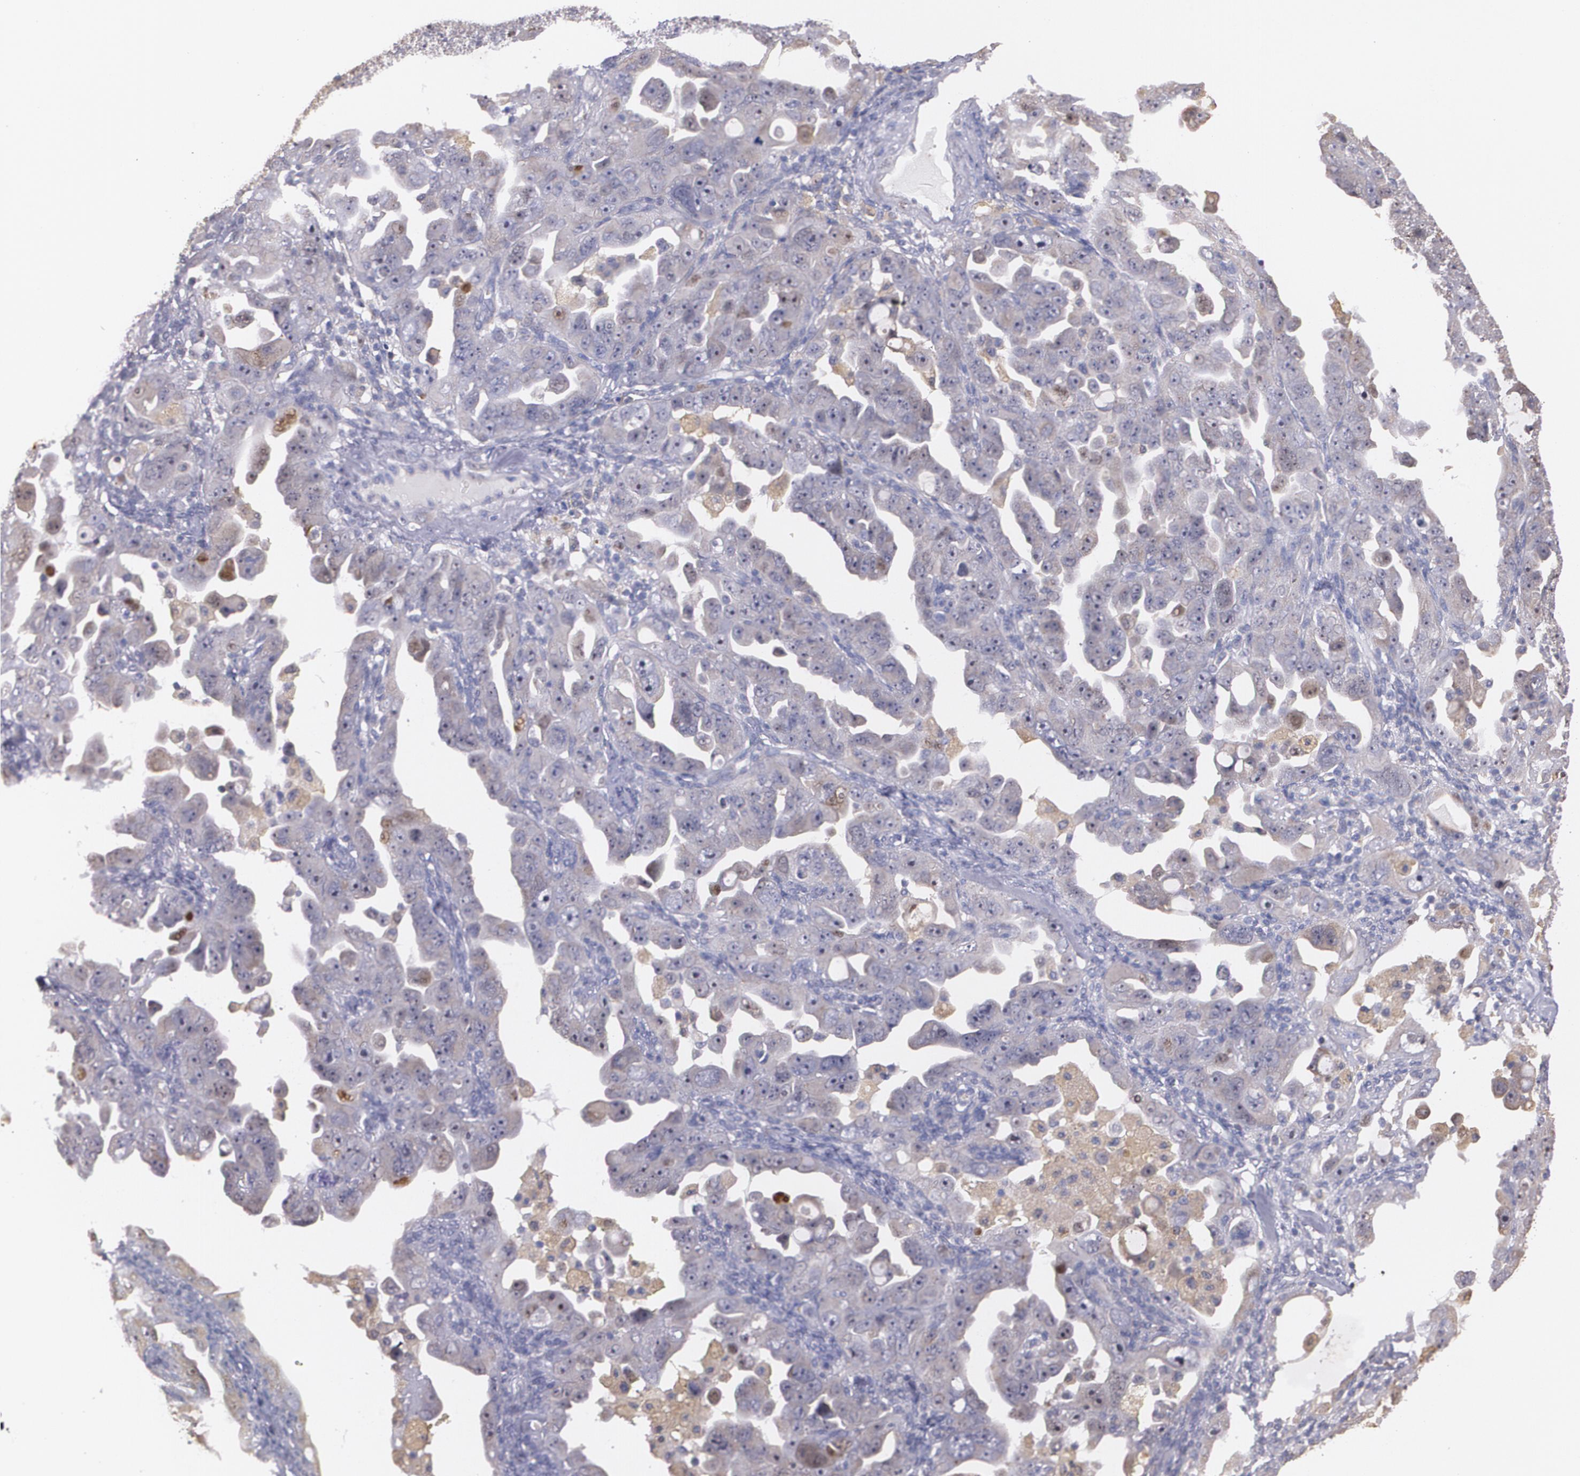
{"staining": {"intensity": "weak", "quantity": ">75%", "location": "cytoplasmic/membranous"}, "tissue": "ovarian cancer", "cell_type": "Tumor cells", "image_type": "cancer", "snomed": [{"axis": "morphology", "description": "Cystadenocarcinoma, serous, NOS"}, {"axis": "topography", "description": "Ovary"}], "caption": "Immunohistochemical staining of human ovarian serous cystadenocarcinoma demonstrates weak cytoplasmic/membranous protein positivity in approximately >75% of tumor cells.", "gene": "ATF3", "patient": {"sex": "female", "age": 66}}